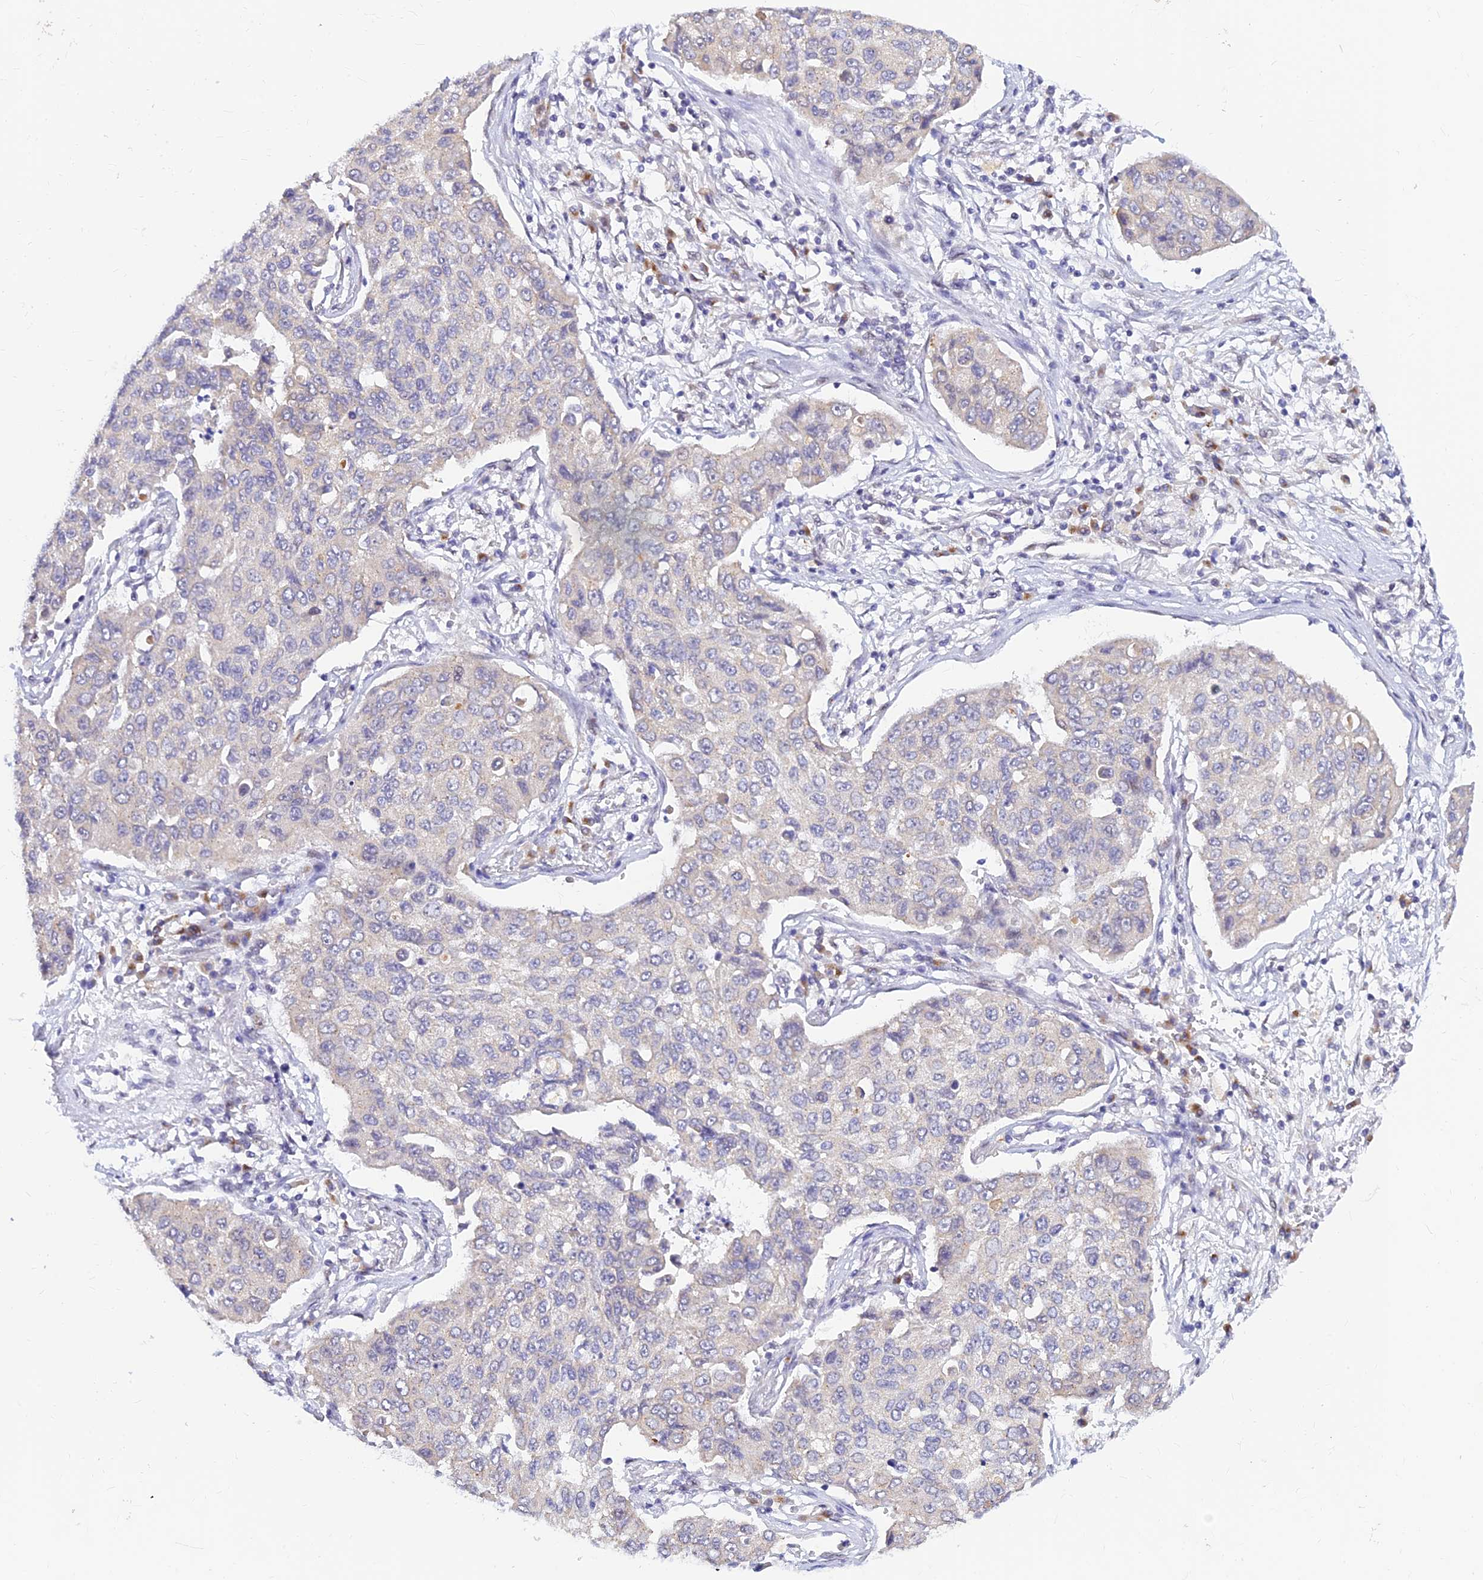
{"staining": {"intensity": "negative", "quantity": "none", "location": "none"}, "tissue": "lung cancer", "cell_type": "Tumor cells", "image_type": "cancer", "snomed": [{"axis": "morphology", "description": "Squamous cell carcinoma, NOS"}, {"axis": "topography", "description": "Lung"}], "caption": "An IHC image of lung cancer (squamous cell carcinoma) is shown. There is no staining in tumor cells of lung cancer (squamous cell carcinoma). (Immunohistochemistry, brightfield microscopy, high magnification).", "gene": "INKA1", "patient": {"sex": "male", "age": 74}}